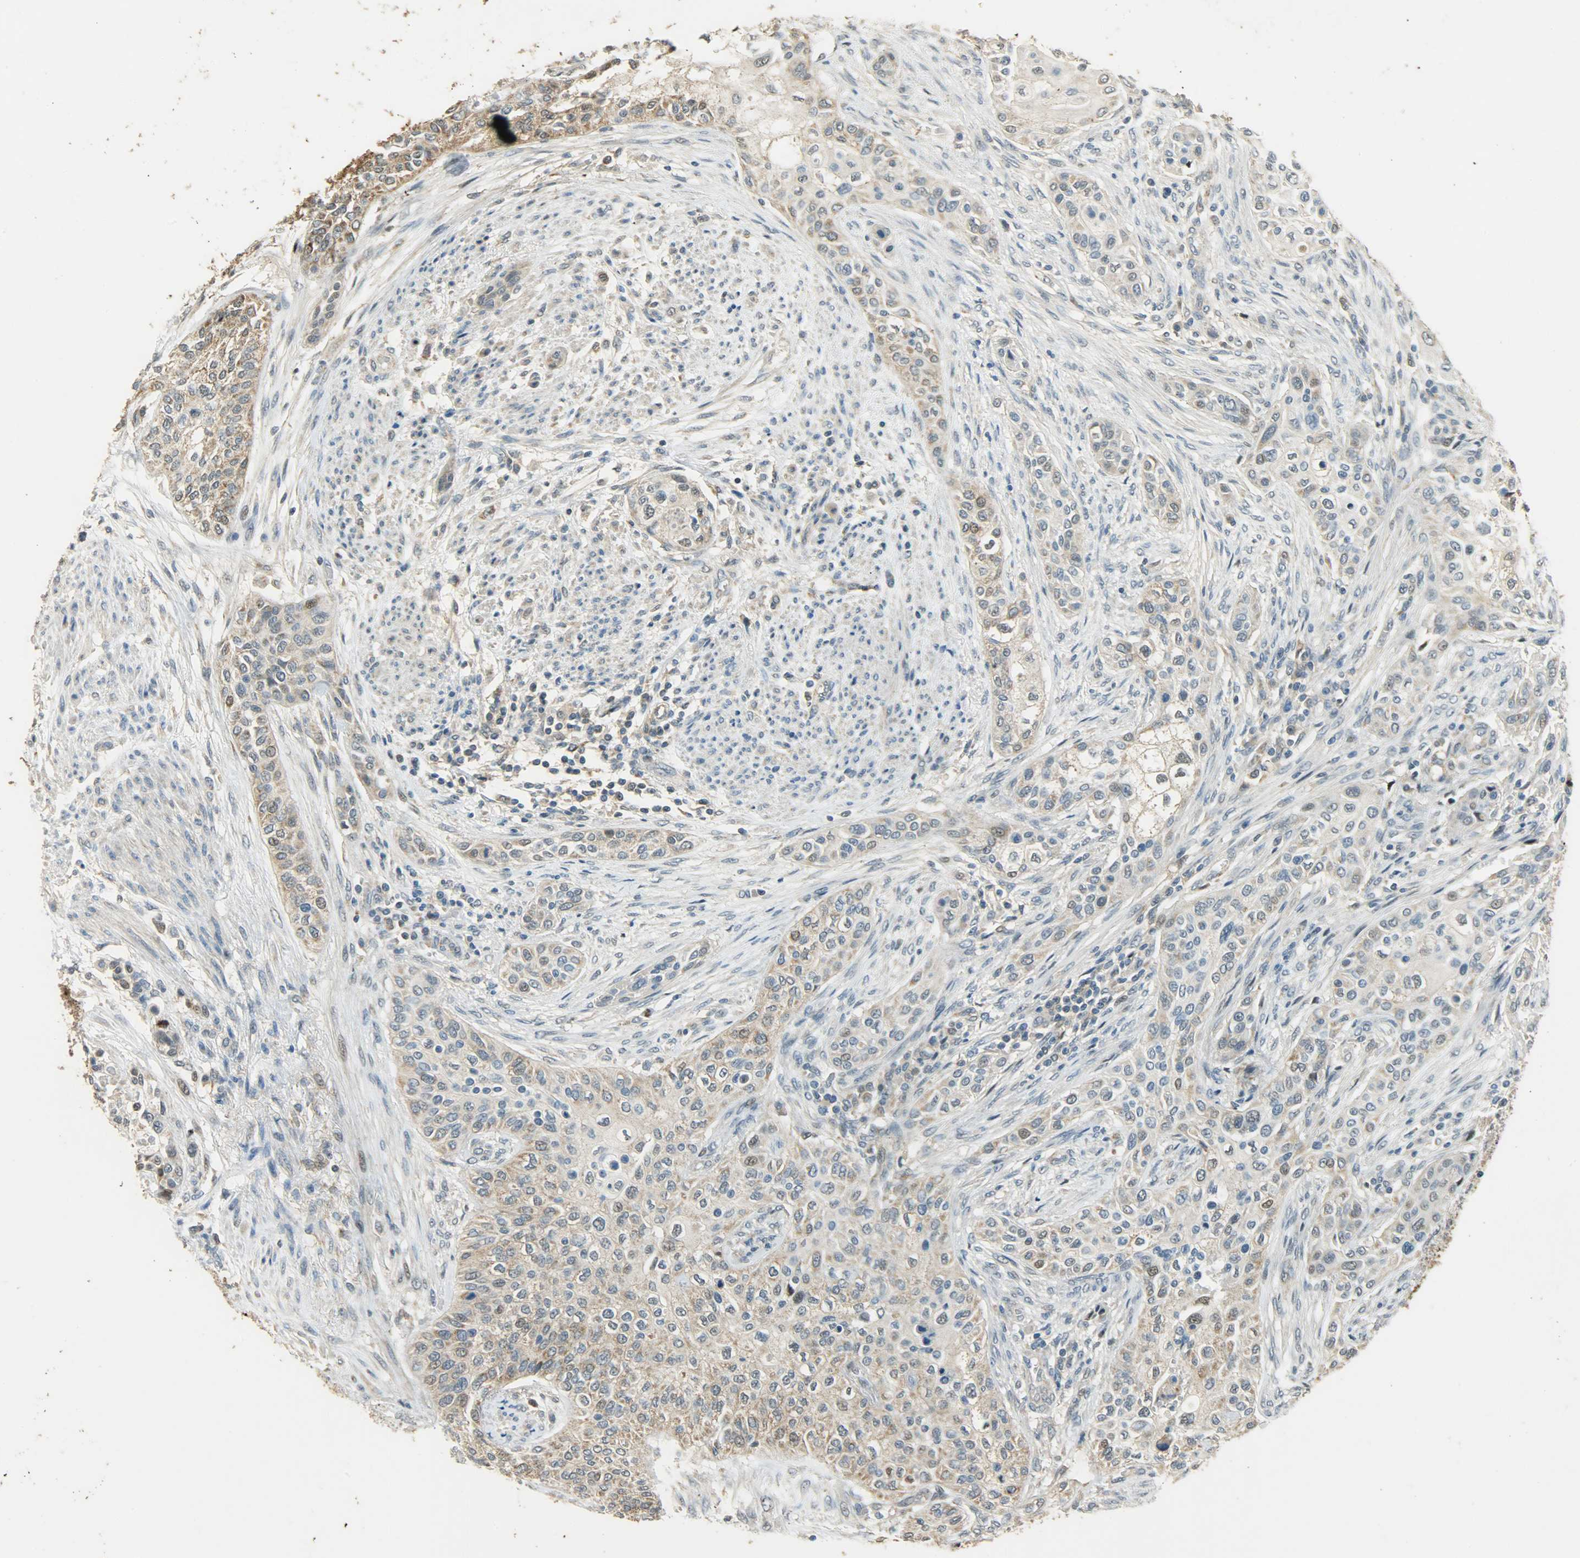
{"staining": {"intensity": "weak", "quantity": ">75%", "location": "cytoplasmic/membranous"}, "tissue": "urothelial cancer", "cell_type": "Tumor cells", "image_type": "cancer", "snomed": [{"axis": "morphology", "description": "Urothelial carcinoma, High grade"}, {"axis": "topography", "description": "Urinary bladder"}], "caption": "A brown stain shows weak cytoplasmic/membranous expression of a protein in human urothelial carcinoma (high-grade) tumor cells.", "gene": "HDHD5", "patient": {"sex": "male", "age": 74}}